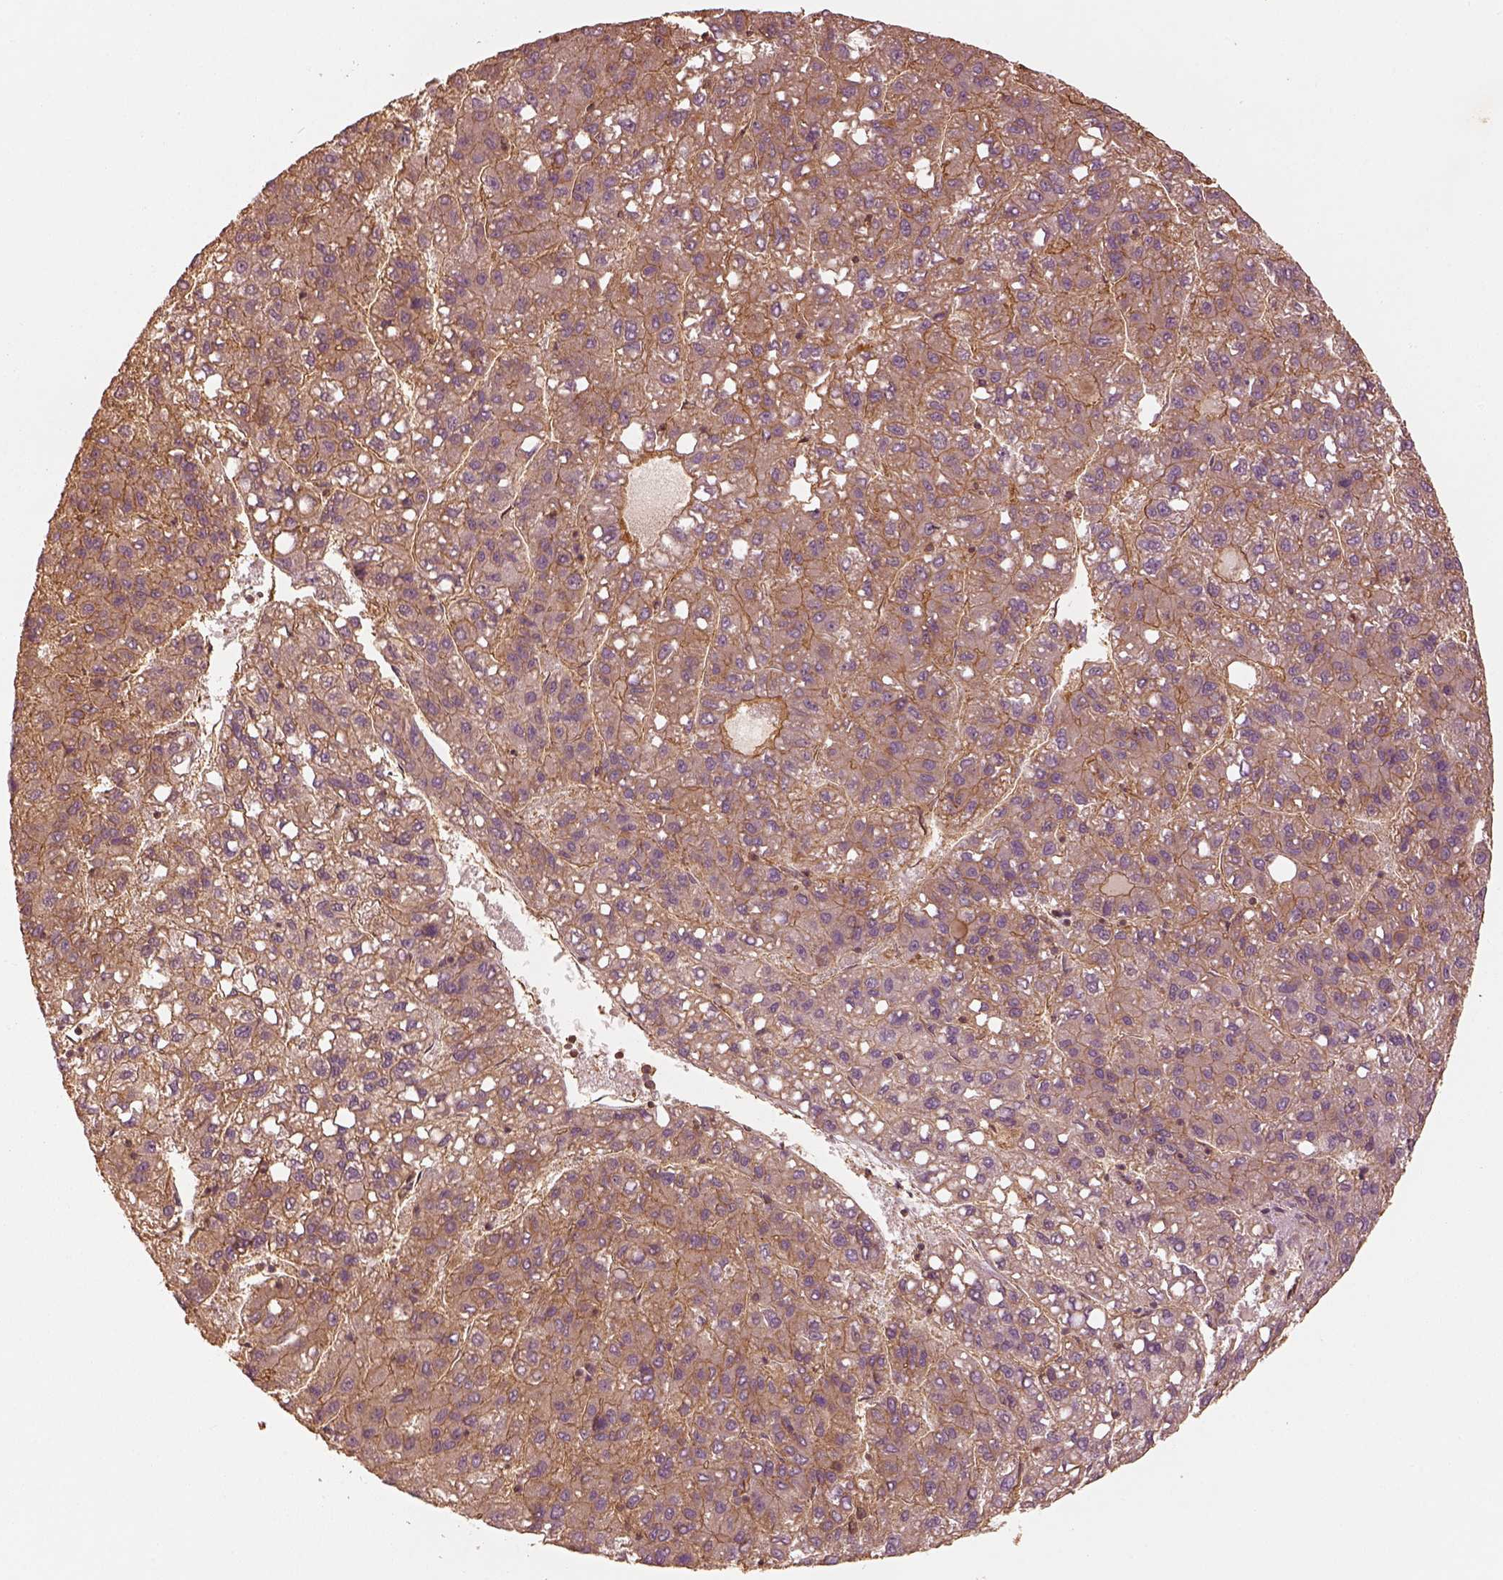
{"staining": {"intensity": "strong", "quantity": "25%-75%", "location": "cytoplasmic/membranous"}, "tissue": "liver cancer", "cell_type": "Tumor cells", "image_type": "cancer", "snomed": [{"axis": "morphology", "description": "Carcinoma, Hepatocellular, NOS"}, {"axis": "topography", "description": "Liver"}], "caption": "Immunohistochemical staining of liver hepatocellular carcinoma displays high levels of strong cytoplasmic/membranous positivity in approximately 25%-75% of tumor cells.", "gene": "WDR7", "patient": {"sex": "female", "age": 82}}